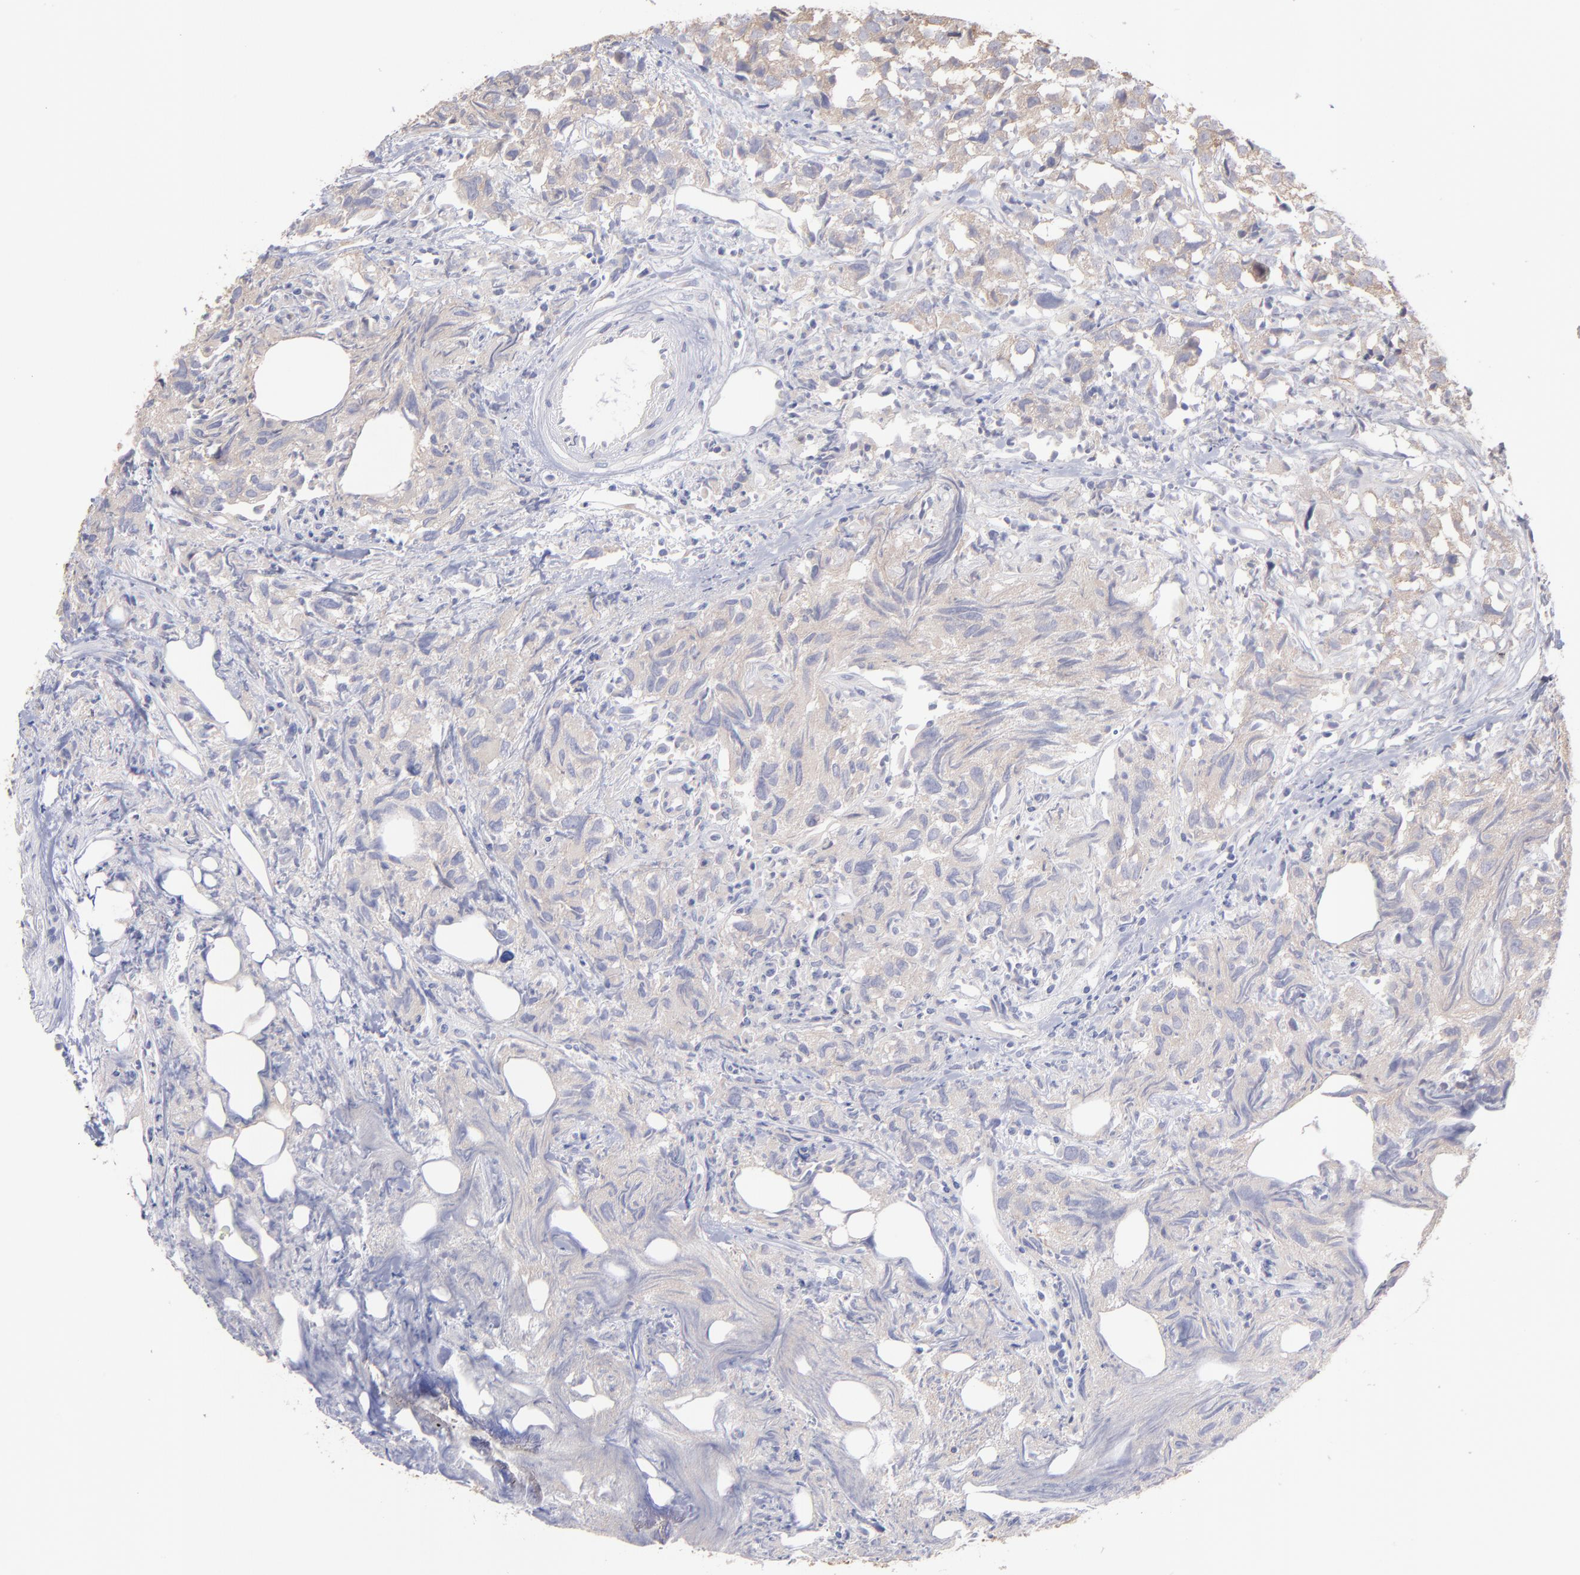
{"staining": {"intensity": "moderate", "quantity": ">75%", "location": "cytoplasmic/membranous"}, "tissue": "urothelial cancer", "cell_type": "Tumor cells", "image_type": "cancer", "snomed": [{"axis": "morphology", "description": "Urothelial carcinoma, High grade"}, {"axis": "topography", "description": "Urinary bladder"}], "caption": "High-grade urothelial carcinoma stained with a protein marker demonstrates moderate staining in tumor cells.", "gene": "MAPRE1", "patient": {"sex": "female", "age": 75}}